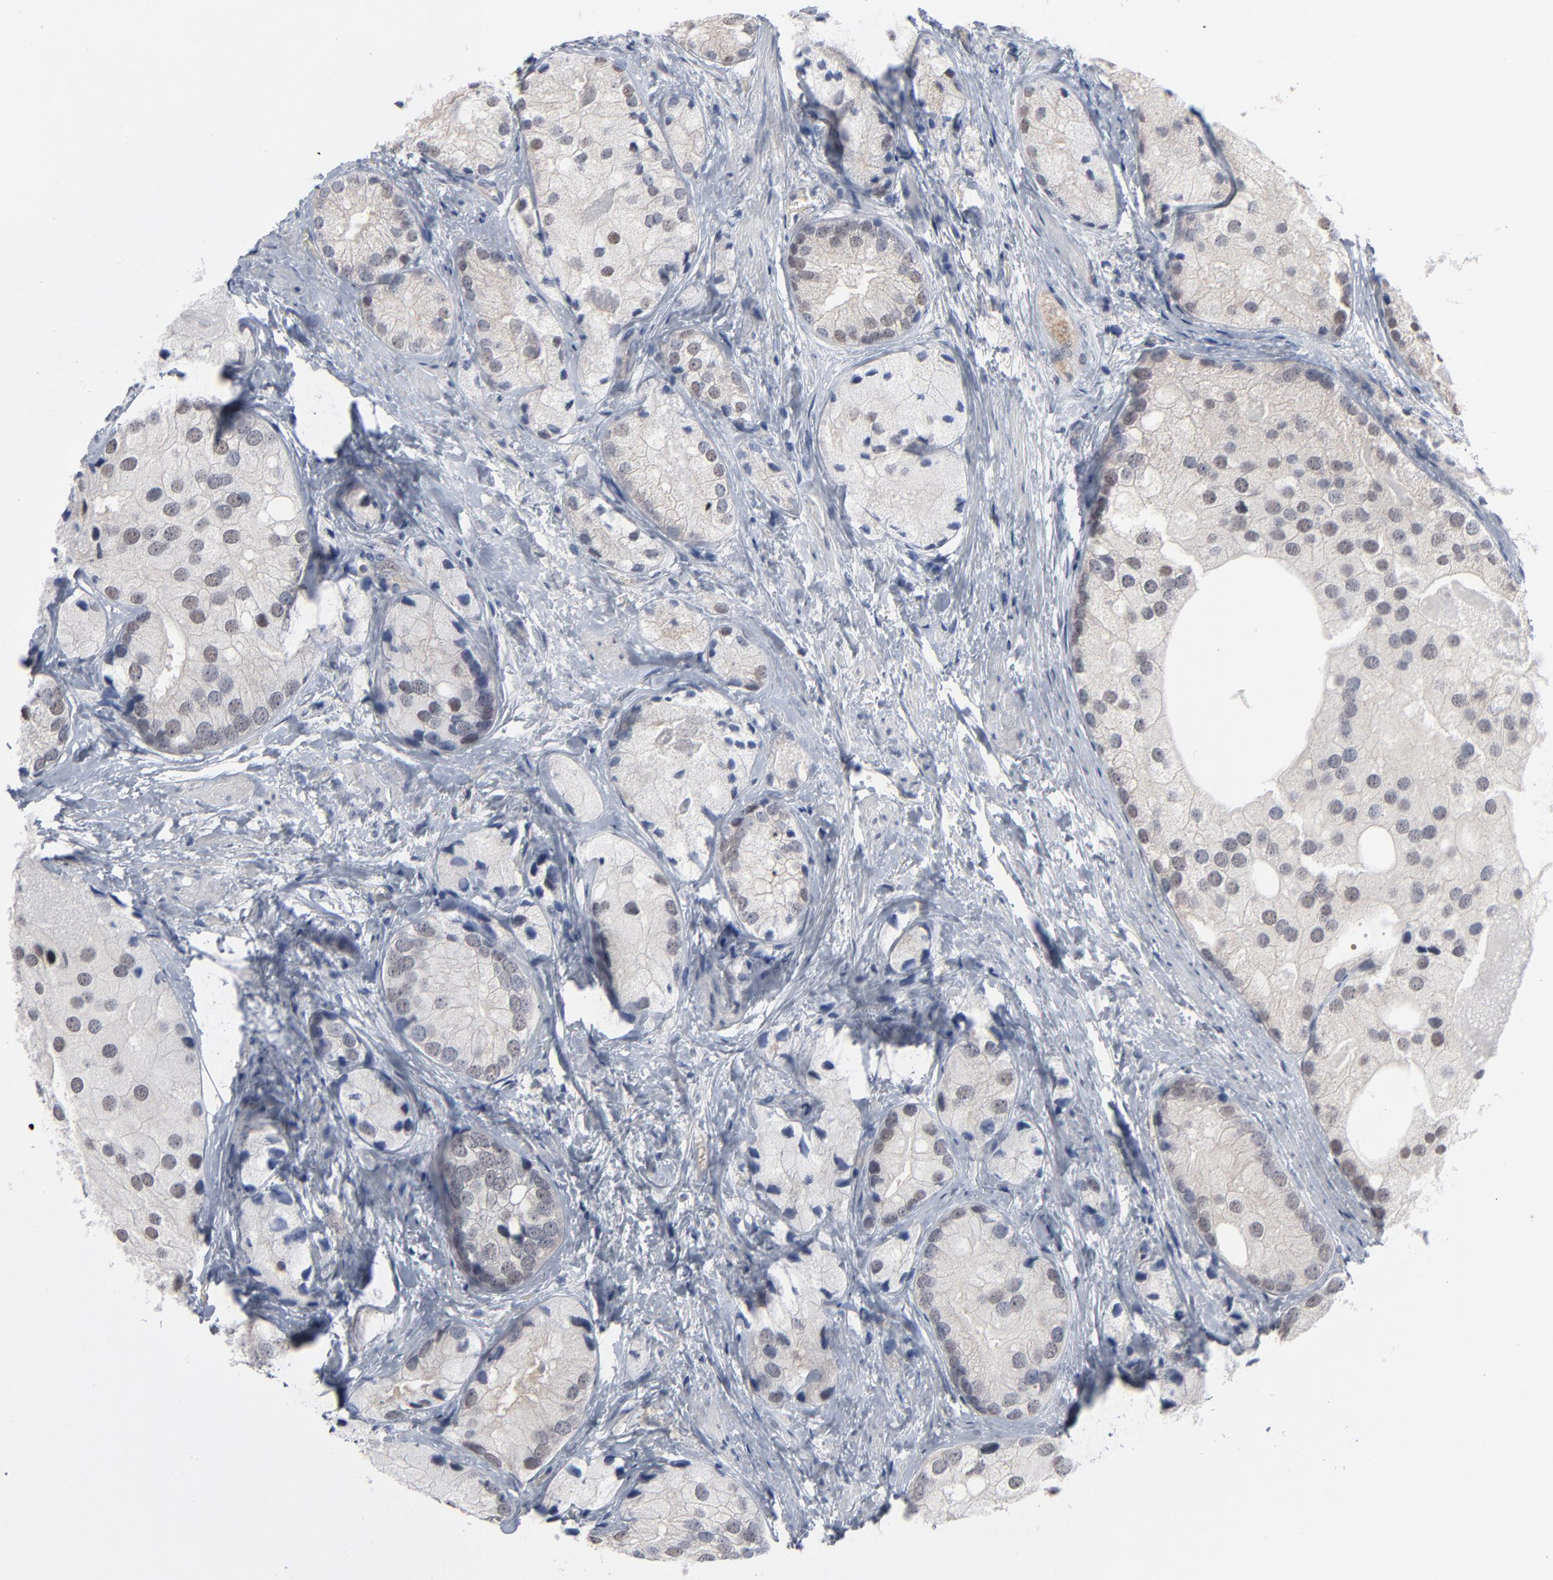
{"staining": {"intensity": "negative", "quantity": "none", "location": "none"}, "tissue": "prostate cancer", "cell_type": "Tumor cells", "image_type": "cancer", "snomed": [{"axis": "morphology", "description": "Adenocarcinoma, Low grade"}, {"axis": "topography", "description": "Prostate"}], "caption": "A histopathology image of adenocarcinoma (low-grade) (prostate) stained for a protein demonstrates no brown staining in tumor cells.", "gene": "FOXN2", "patient": {"sex": "male", "age": 69}}